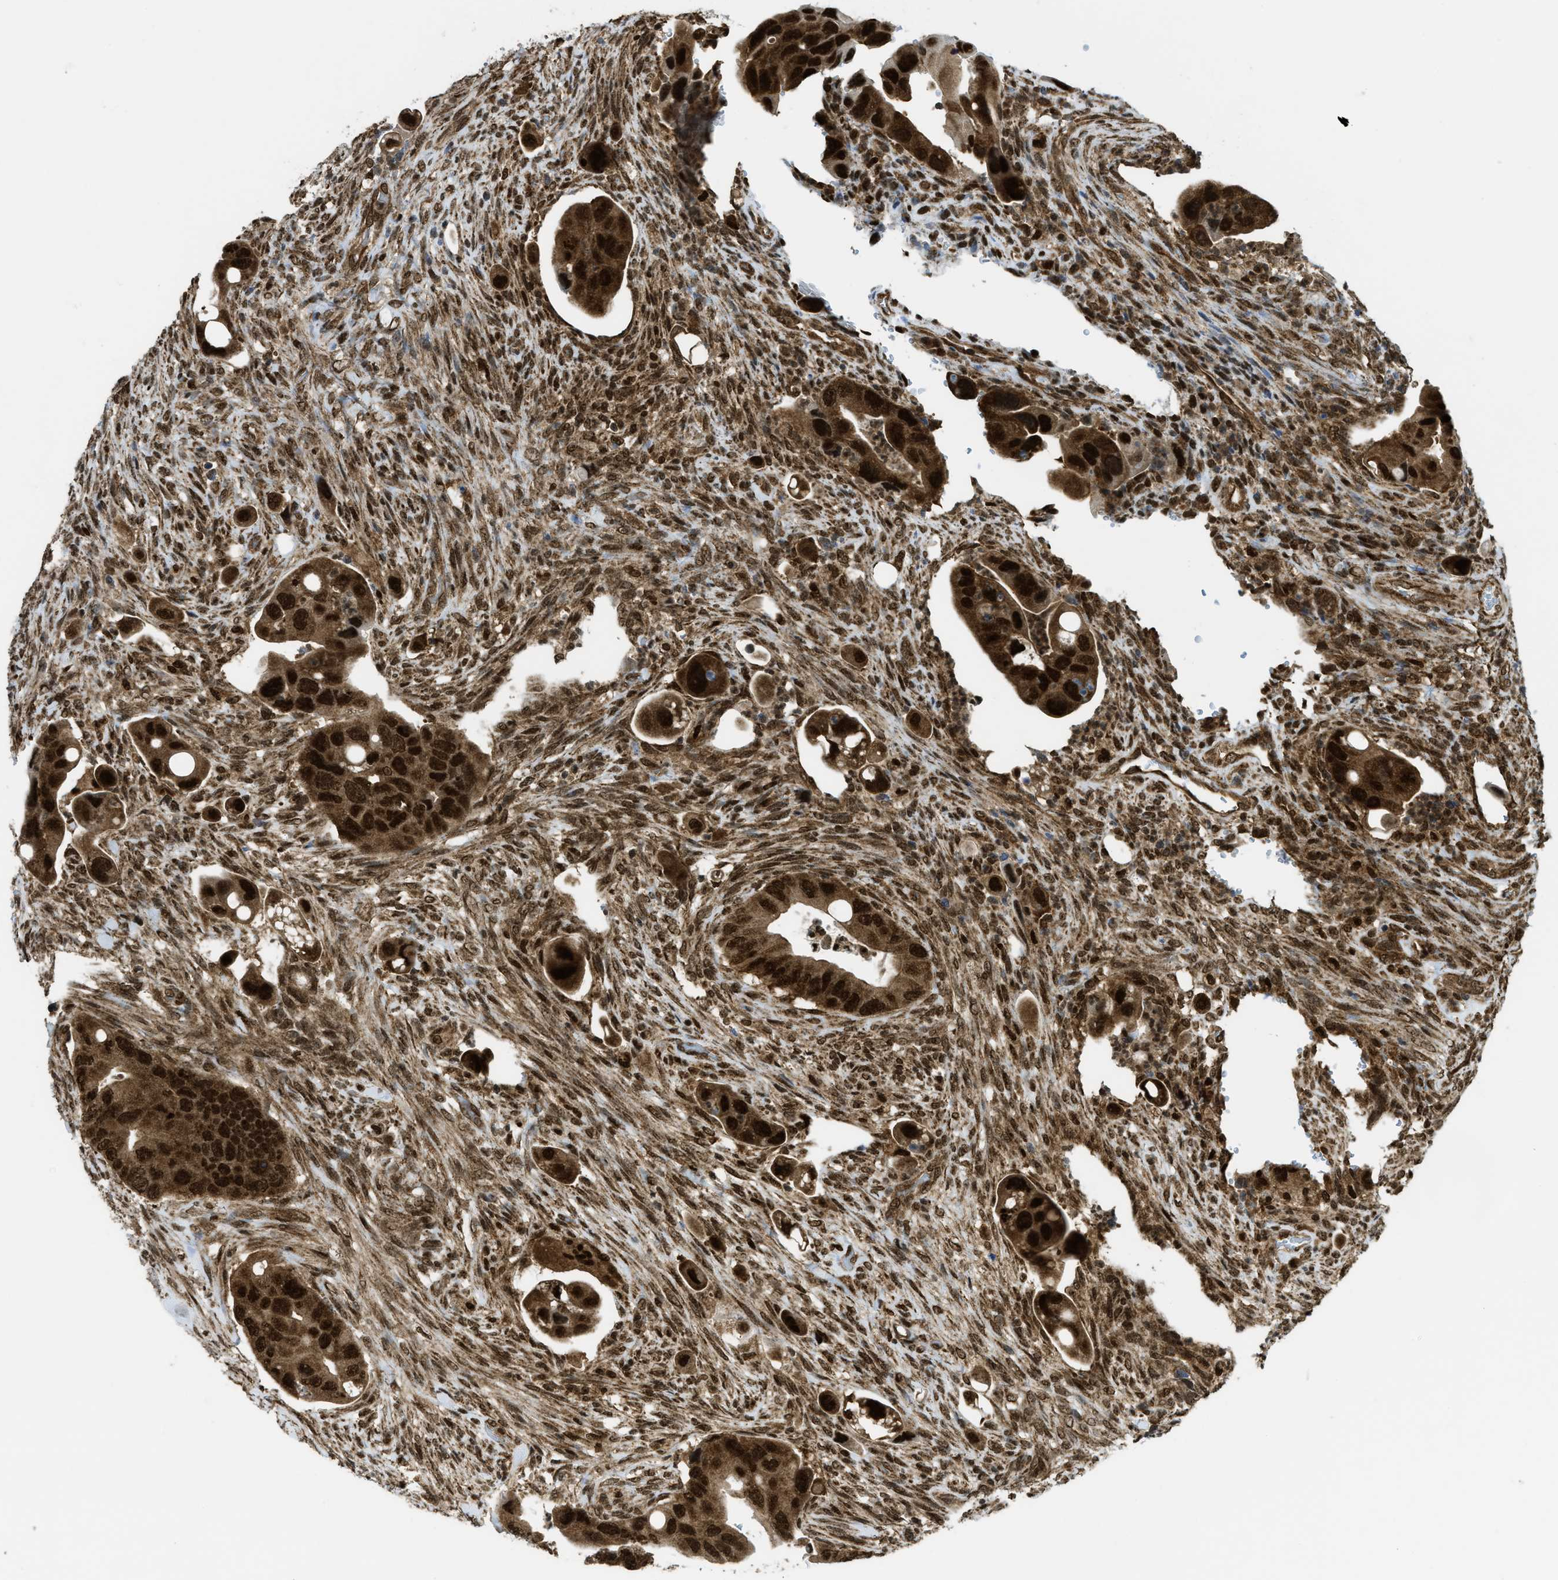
{"staining": {"intensity": "strong", "quantity": ">75%", "location": "cytoplasmic/membranous,nuclear"}, "tissue": "colorectal cancer", "cell_type": "Tumor cells", "image_type": "cancer", "snomed": [{"axis": "morphology", "description": "Normal tissue, NOS"}, {"axis": "morphology", "description": "Adenocarcinoma, NOS"}, {"axis": "topography", "description": "Rectum"}, {"axis": "topography", "description": "Peripheral nerve tissue"}], "caption": "IHC histopathology image of colorectal cancer (adenocarcinoma) stained for a protein (brown), which exhibits high levels of strong cytoplasmic/membranous and nuclear expression in about >75% of tumor cells.", "gene": "TNPO1", "patient": {"sex": "female", "age": 77}}